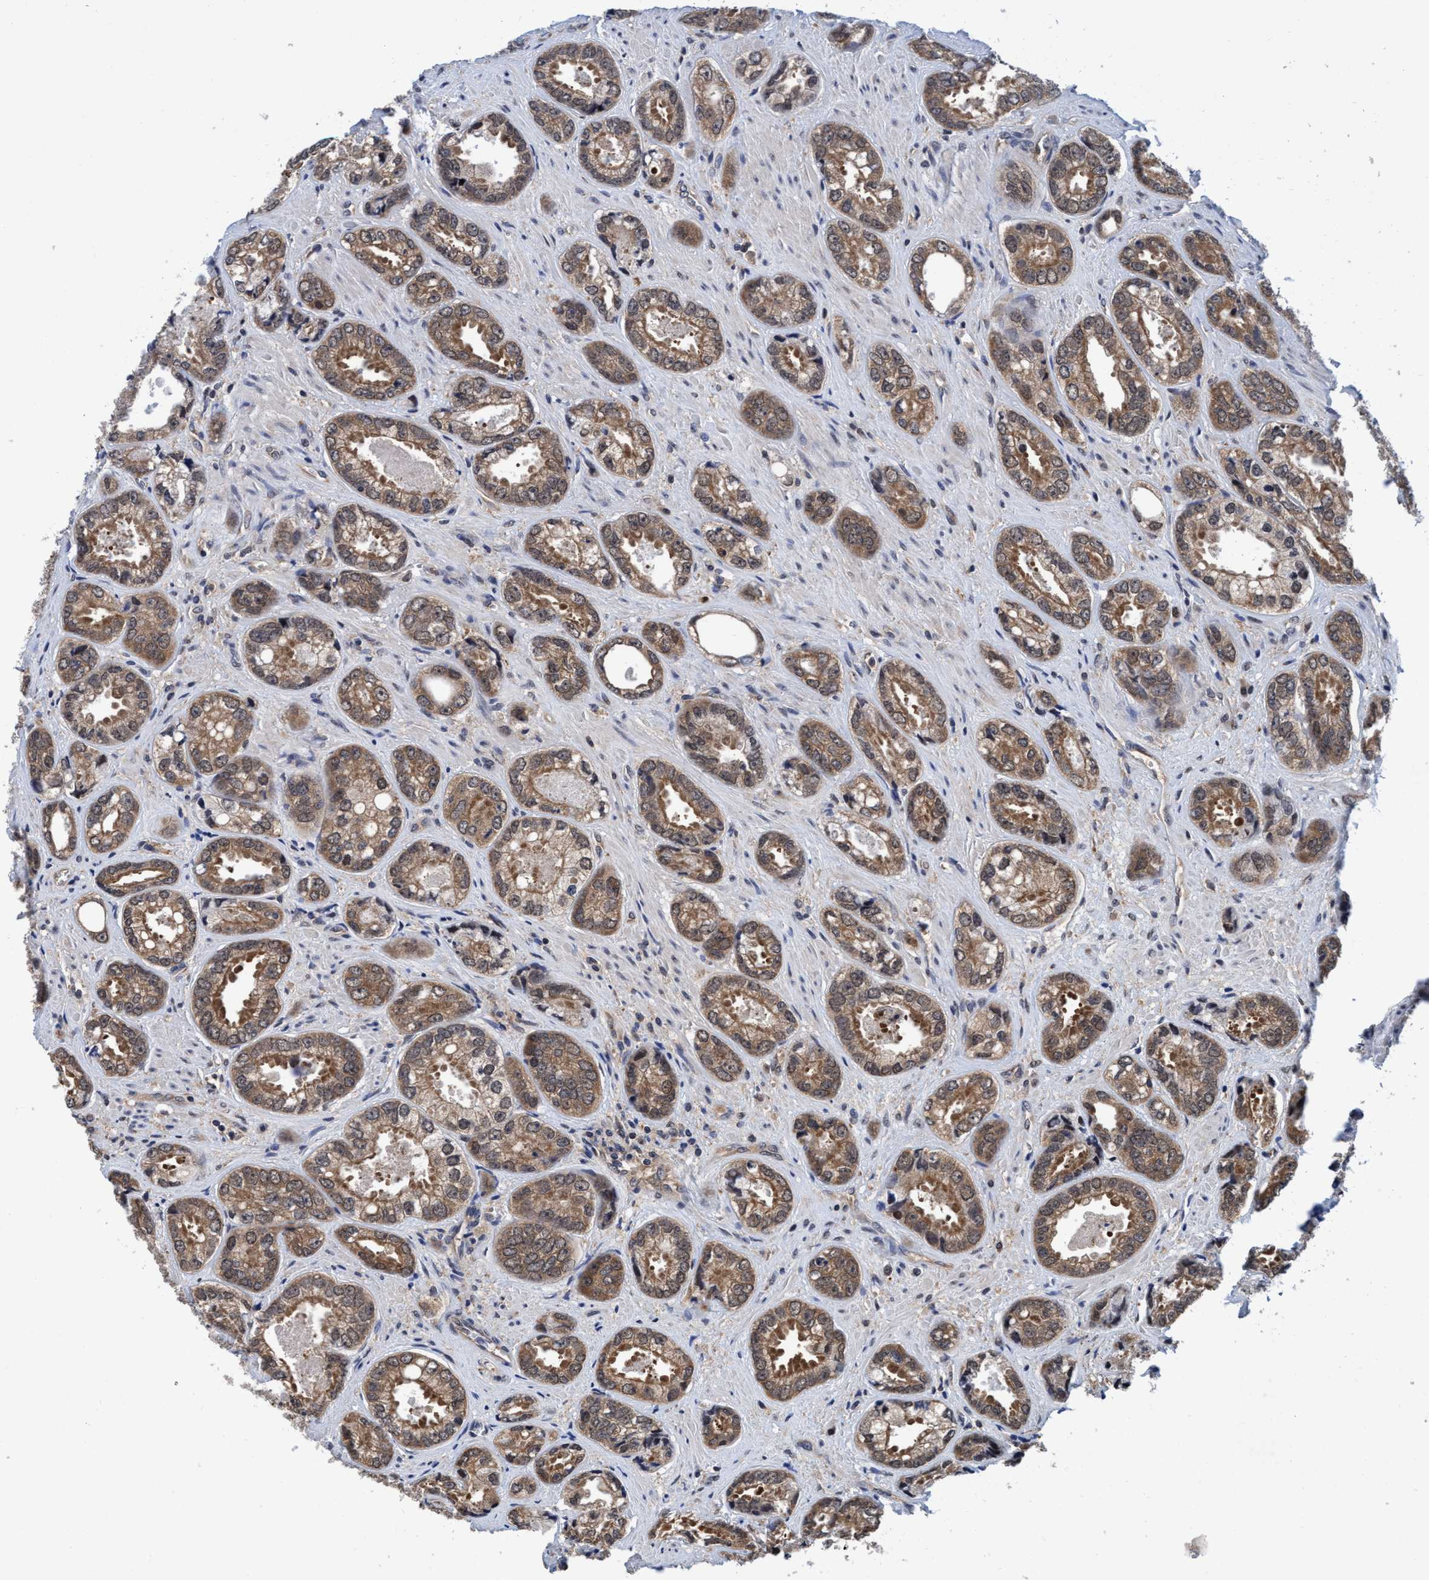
{"staining": {"intensity": "moderate", "quantity": ">75%", "location": "cytoplasmic/membranous"}, "tissue": "prostate cancer", "cell_type": "Tumor cells", "image_type": "cancer", "snomed": [{"axis": "morphology", "description": "Adenocarcinoma, High grade"}, {"axis": "topography", "description": "Prostate"}], "caption": "Immunohistochemical staining of high-grade adenocarcinoma (prostate) shows medium levels of moderate cytoplasmic/membranous positivity in approximately >75% of tumor cells. Nuclei are stained in blue.", "gene": "PSMD12", "patient": {"sex": "male", "age": 61}}